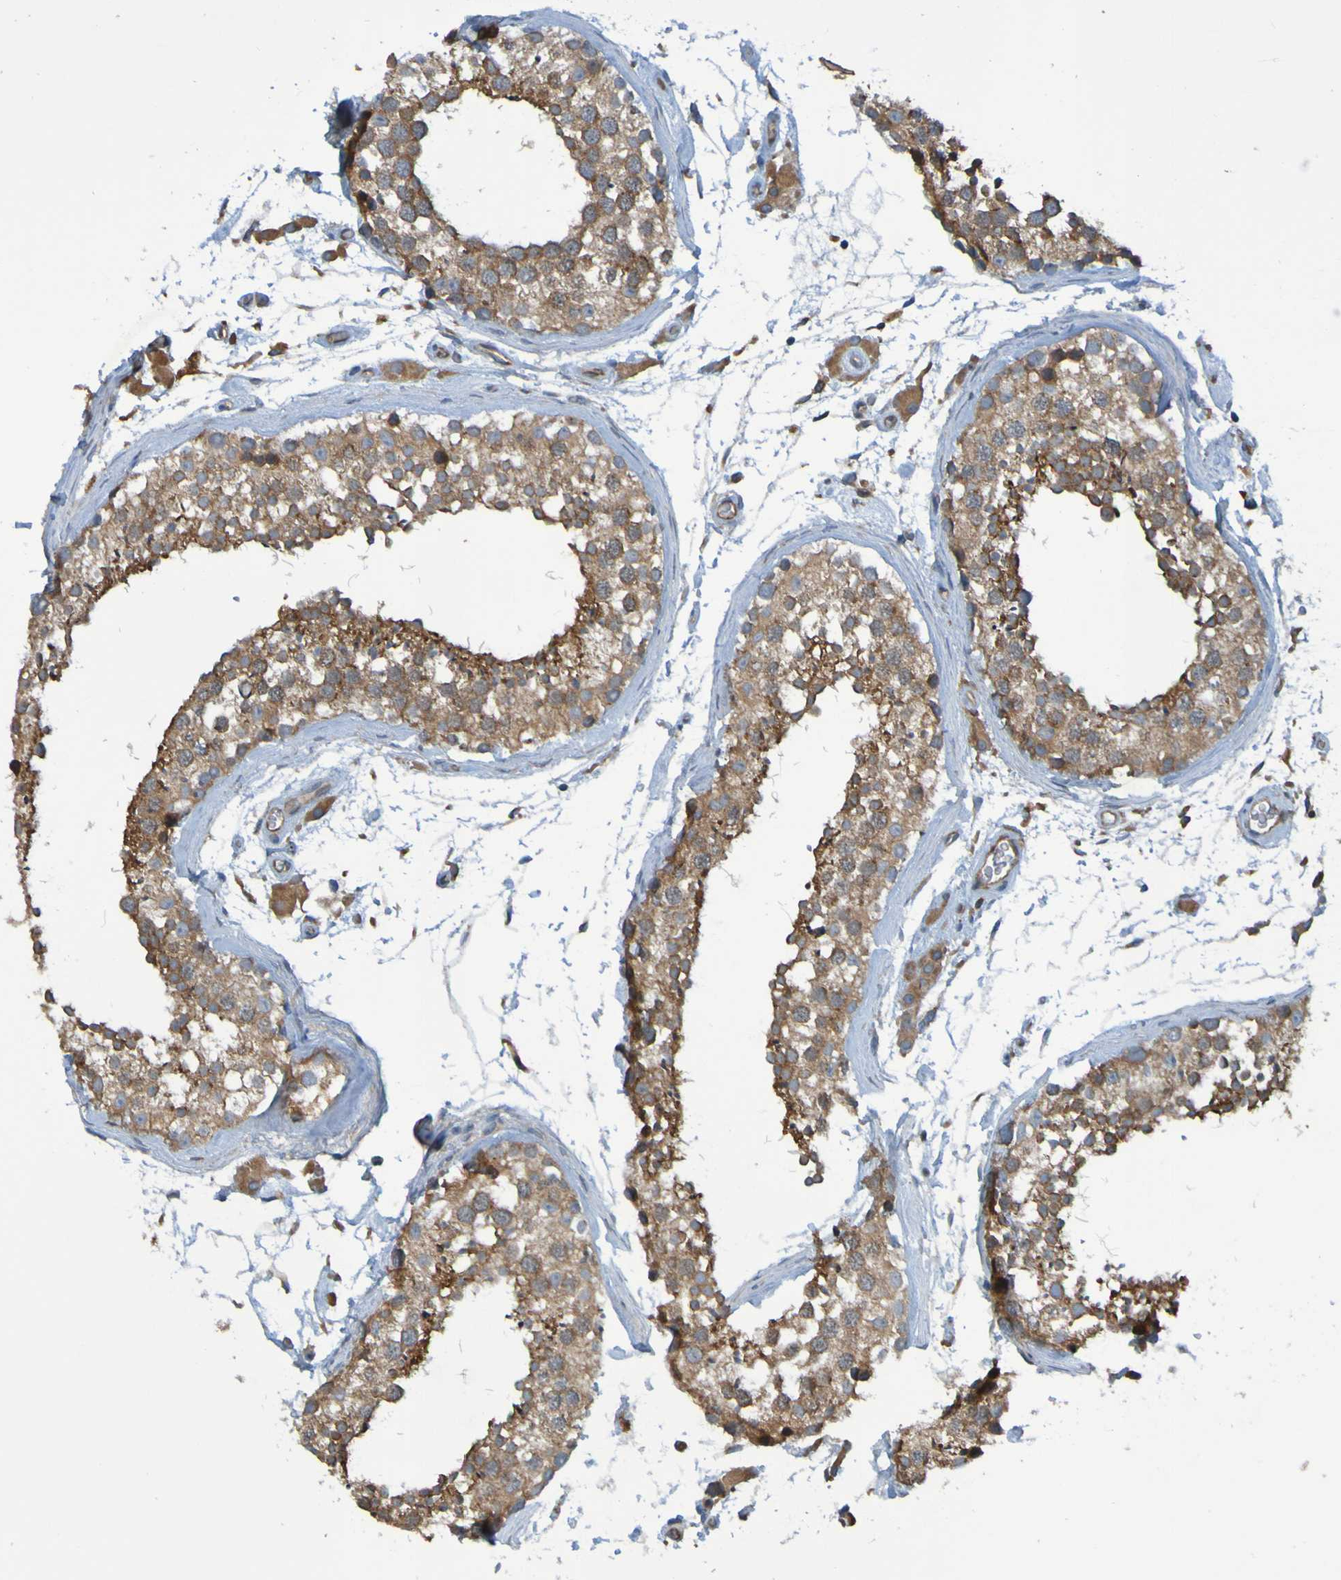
{"staining": {"intensity": "moderate", "quantity": ">75%", "location": "cytoplasmic/membranous"}, "tissue": "testis", "cell_type": "Cells in seminiferous ducts", "image_type": "normal", "snomed": [{"axis": "morphology", "description": "Normal tissue, NOS"}, {"axis": "topography", "description": "Testis"}], "caption": "A medium amount of moderate cytoplasmic/membranous positivity is seen in about >75% of cells in seminiferous ducts in normal testis.", "gene": "DNAJC4", "patient": {"sex": "male", "age": 46}}